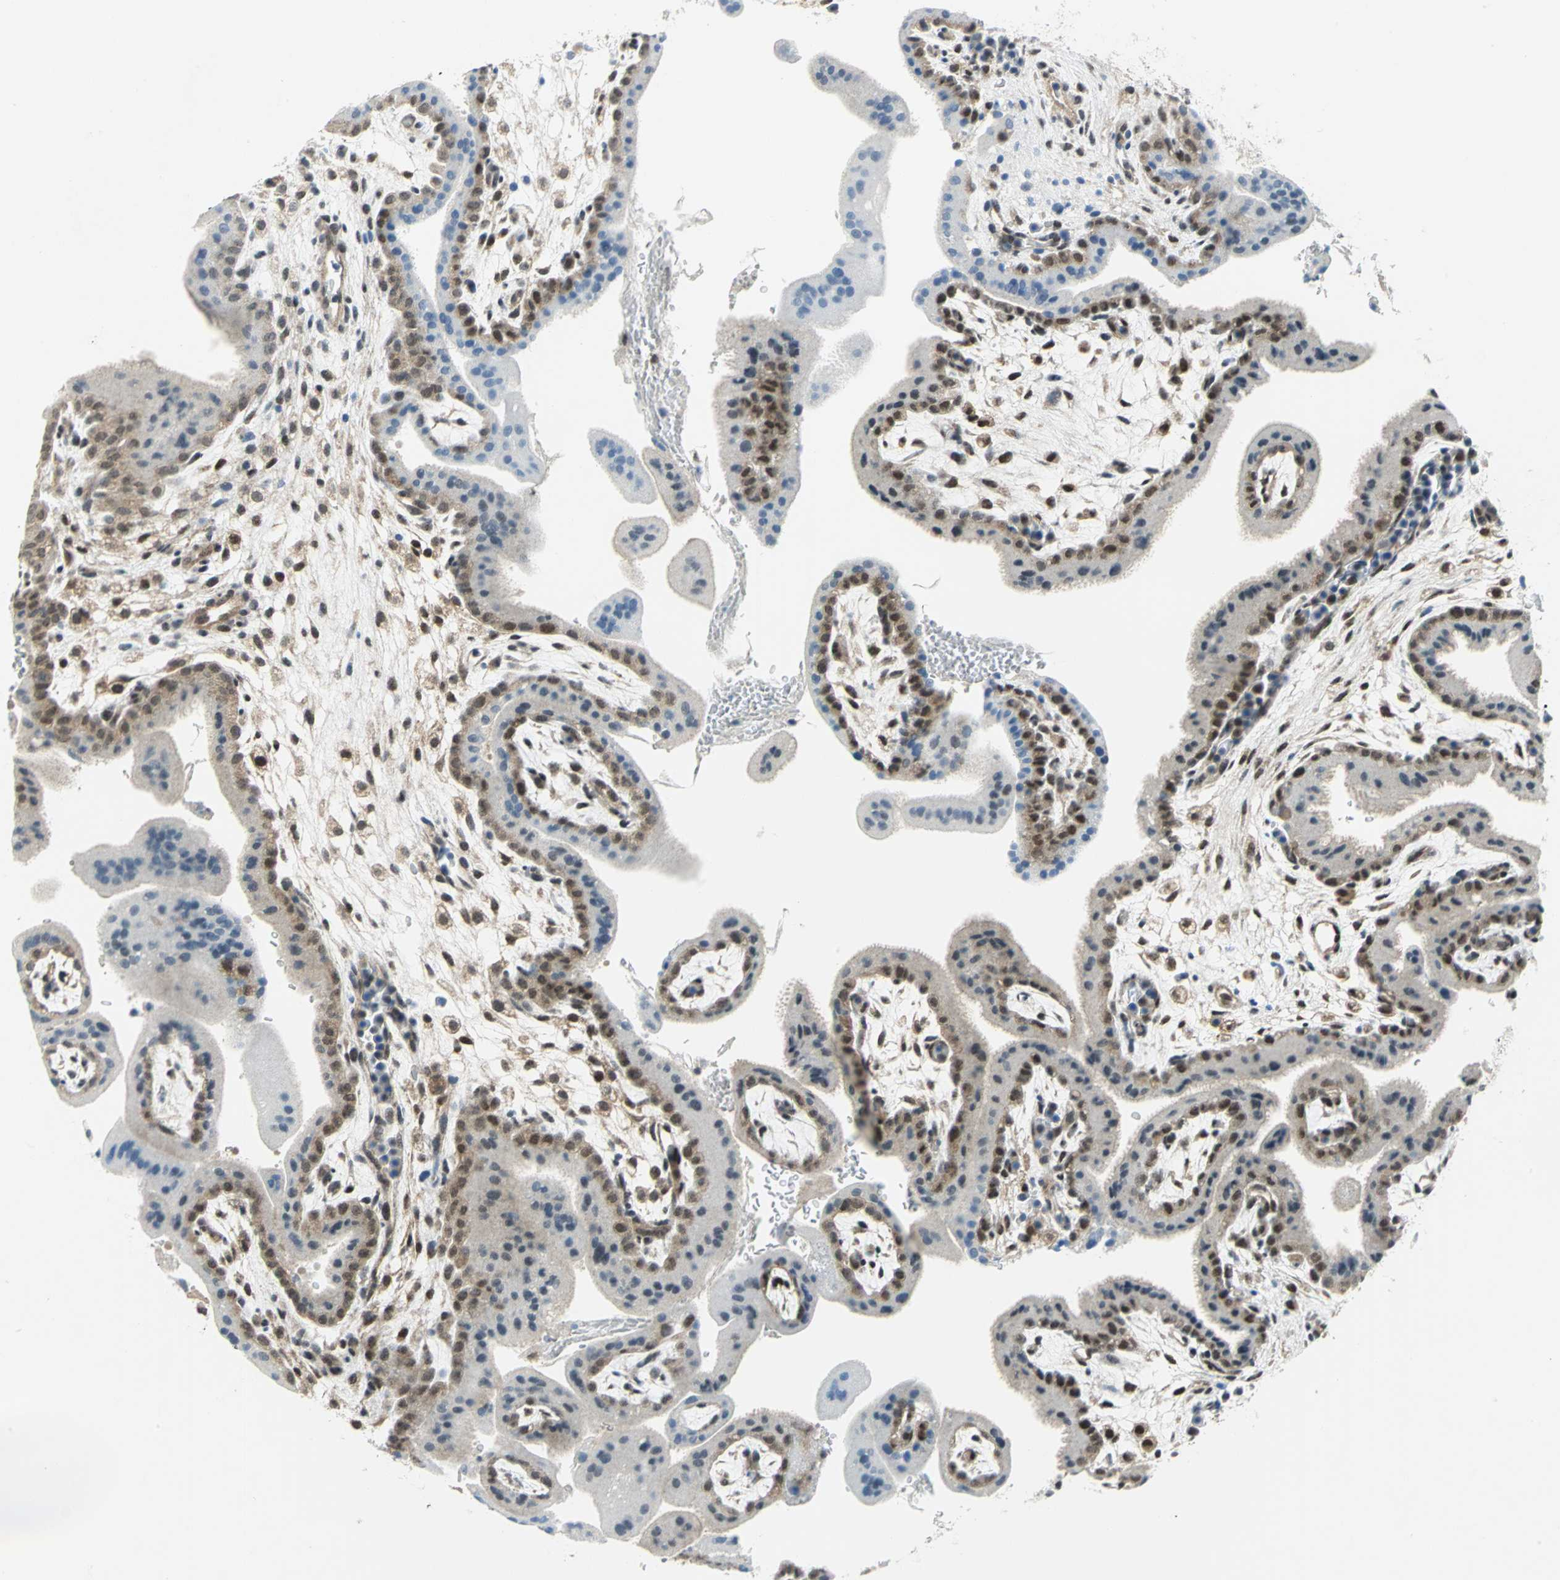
{"staining": {"intensity": "moderate", "quantity": "25%-75%", "location": "nuclear"}, "tissue": "placenta", "cell_type": "Trophoblastic cells", "image_type": "normal", "snomed": [{"axis": "morphology", "description": "Normal tissue, NOS"}, {"axis": "topography", "description": "Placenta"}], "caption": "A micrograph of placenta stained for a protein demonstrates moderate nuclear brown staining in trophoblastic cells. (Stains: DAB (3,3'-diaminobenzidine) in brown, nuclei in blue, Microscopy: brightfield microscopy at high magnification).", "gene": "PIN1", "patient": {"sex": "female", "age": 35}}